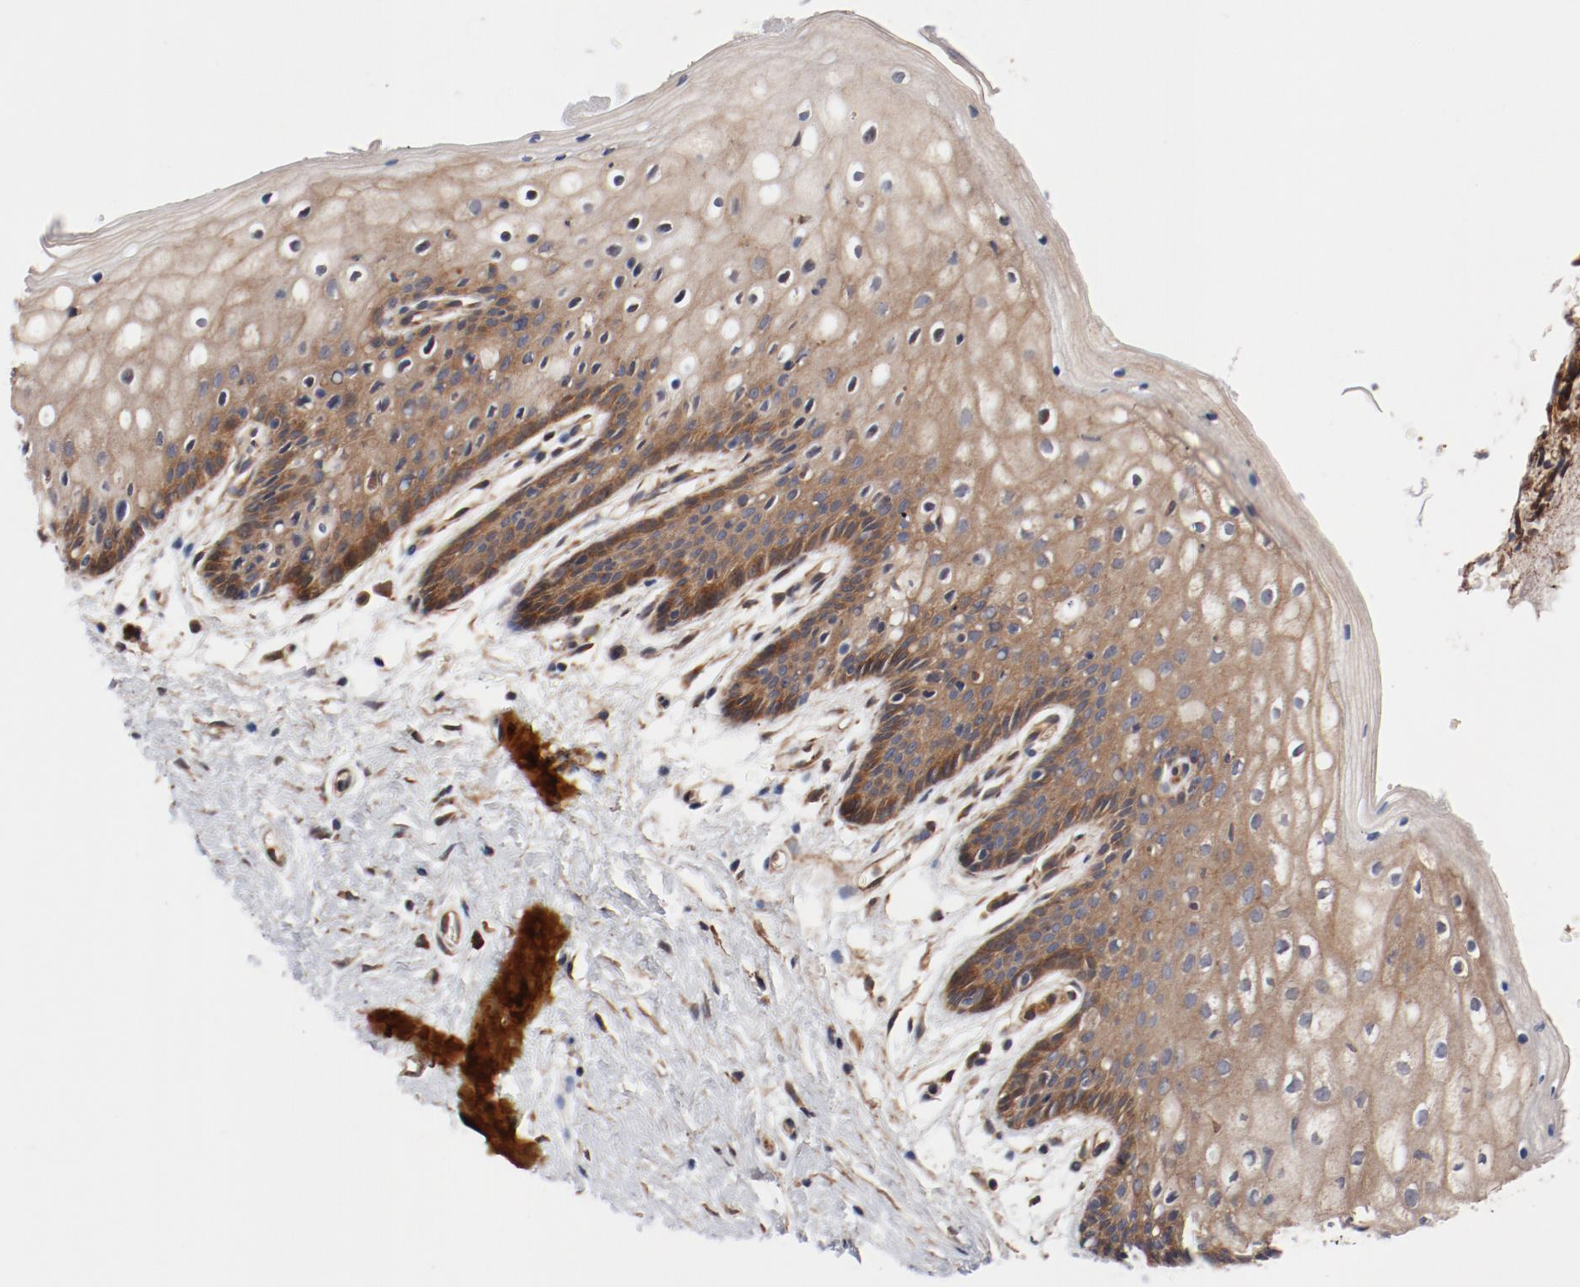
{"staining": {"intensity": "moderate", "quantity": ">75%", "location": "cytoplasmic/membranous"}, "tissue": "vagina", "cell_type": "Squamous epithelial cells", "image_type": "normal", "snomed": [{"axis": "morphology", "description": "Normal tissue, NOS"}, {"axis": "topography", "description": "Vagina"}], "caption": "Immunohistochemistry (DAB) staining of benign human vagina exhibits moderate cytoplasmic/membranous protein positivity in approximately >75% of squamous epithelial cells. (DAB (3,3'-diaminobenzidine) IHC, brown staining for protein, blue staining for nuclei).", "gene": "PITPNM2", "patient": {"sex": "female", "age": 46}}